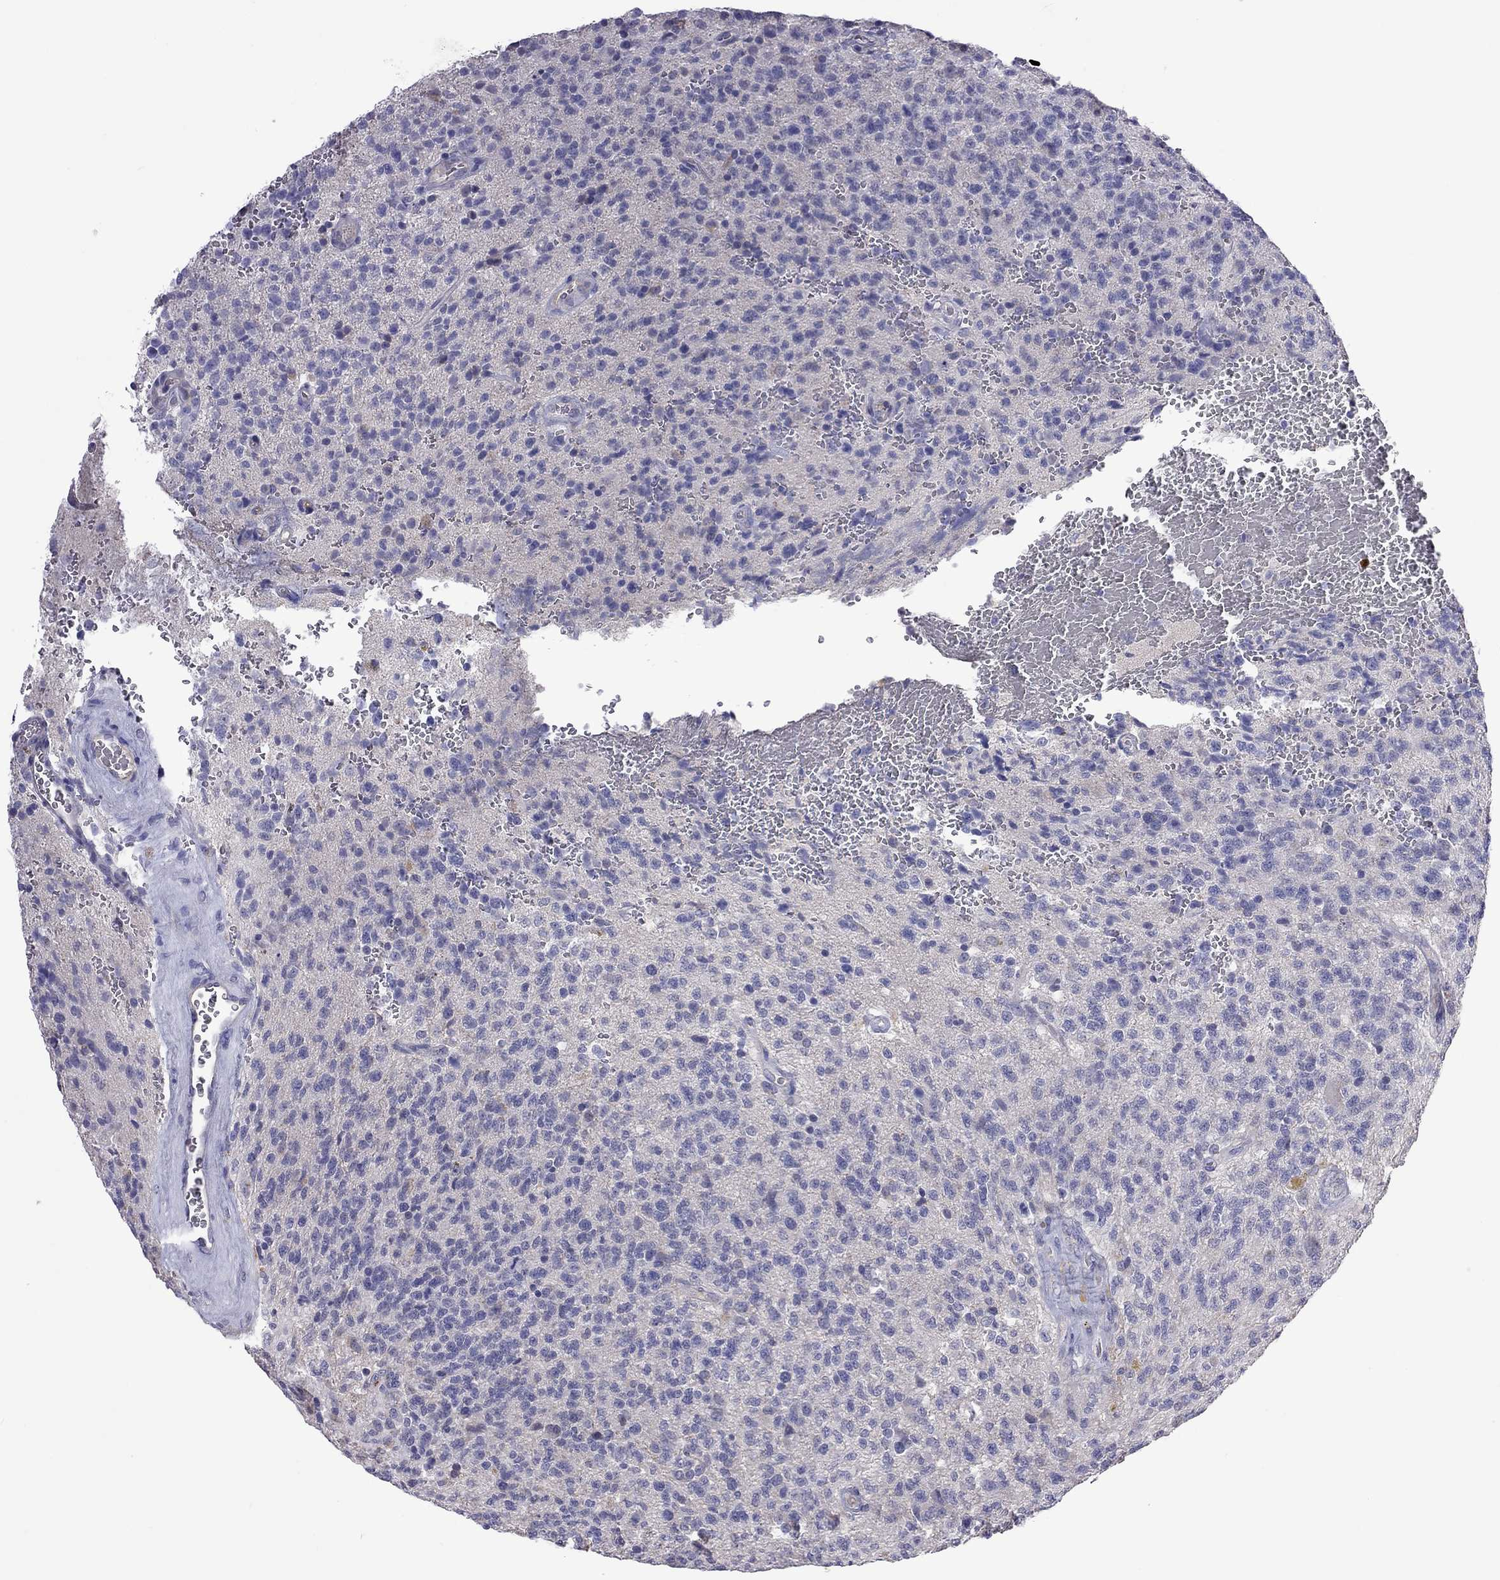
{"staining": {"intensity": "negative", "quantity": "none", "location": "none"}, "tissue": "glioma", "cell_type": "Tumor cells", "image_type": "cancer", "snomed": [{"axis": "morphology", "description": "Glioma, malignant, High grade"}, {"axis": "topography", "description": "Brain"}], "caption": "Micrograph shows no significant protein positivity in tumor cells of malignant glioma (high-grade).", "gene": "FEZ1", "patient": {"sex": "male", "age": 56}}